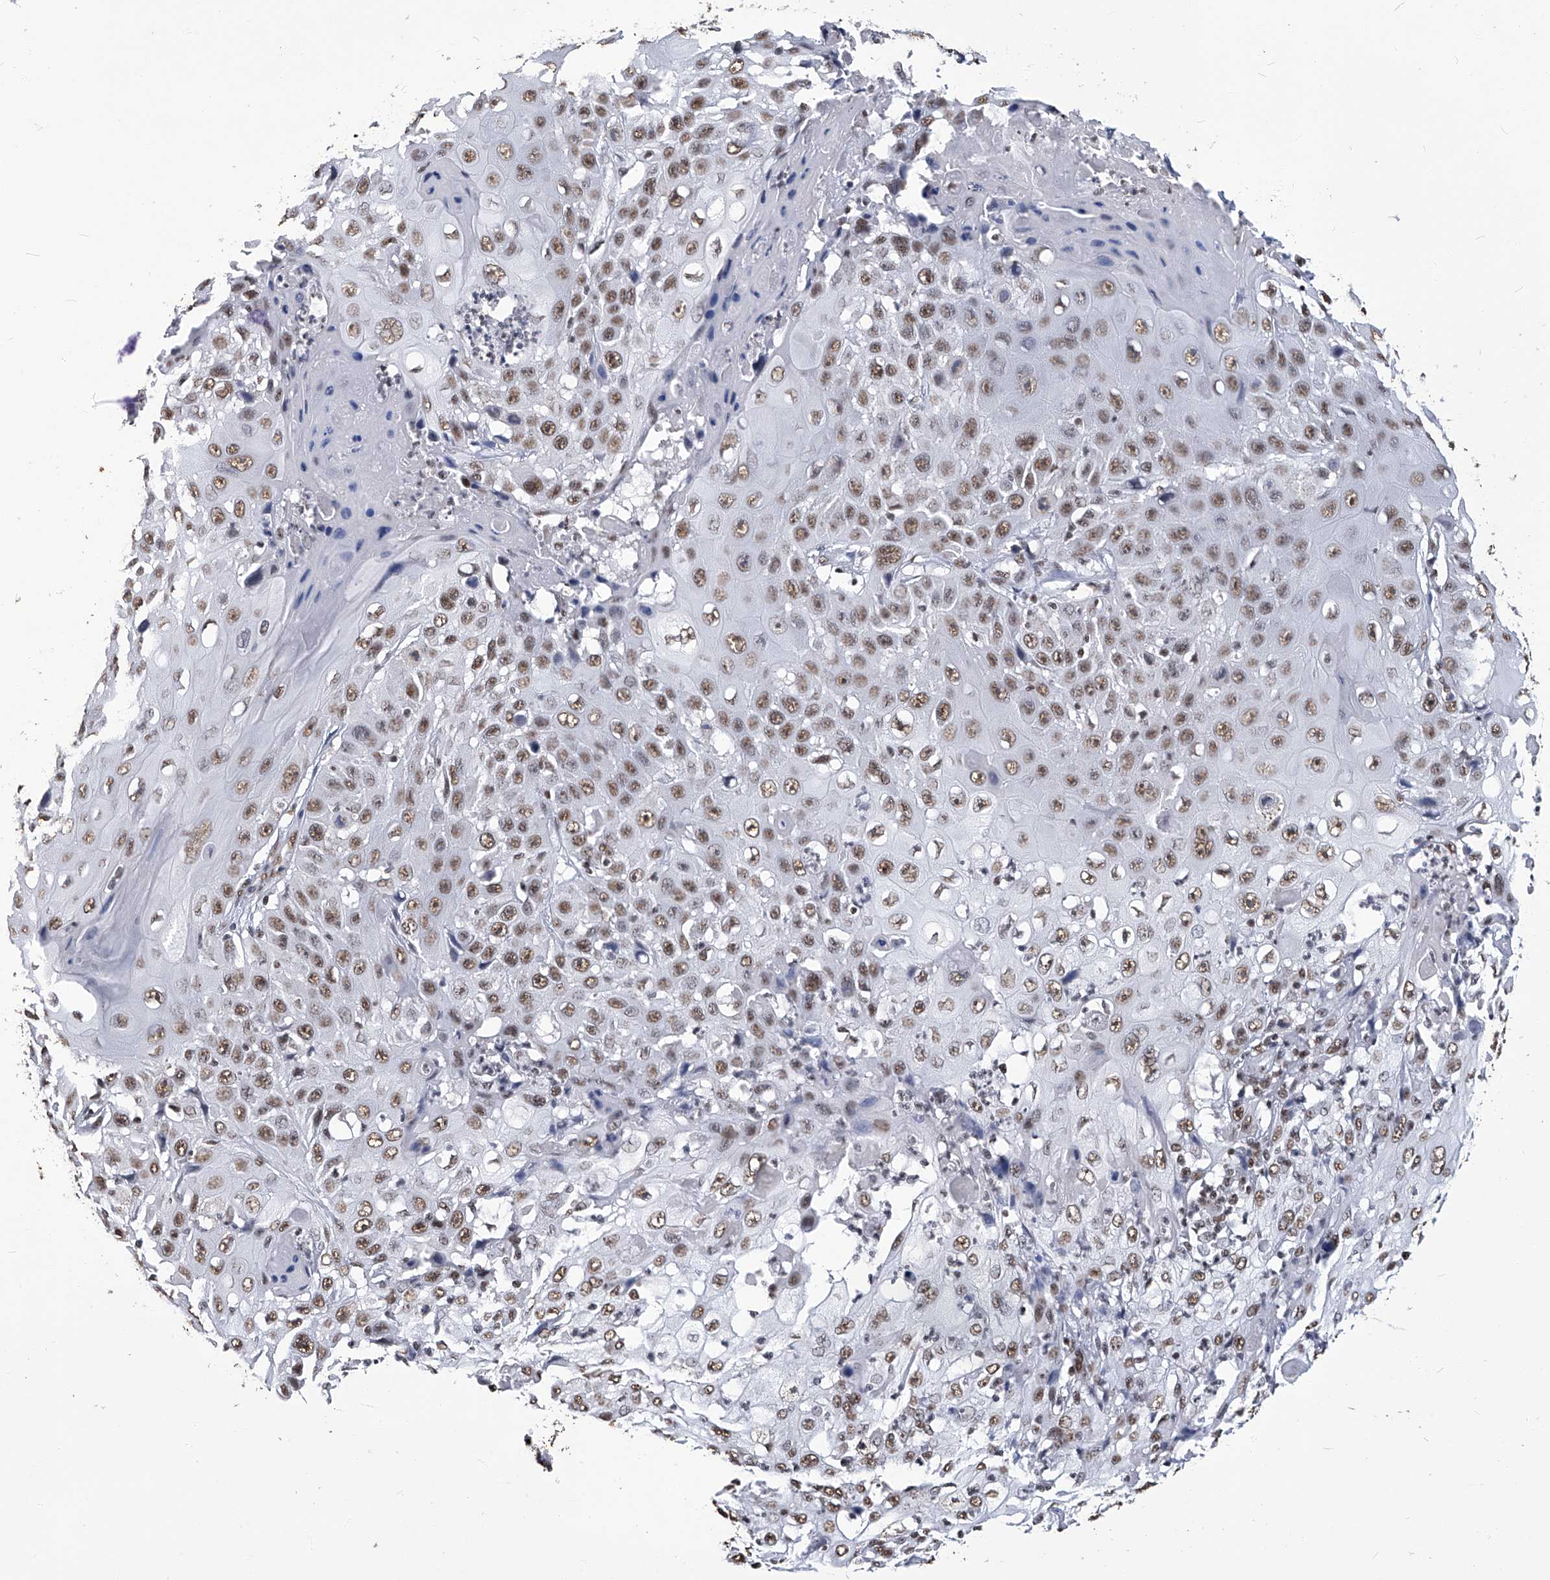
{"staining": {"intensity": "moderate", "quantity": ">75%", "location": "nuclear"}, "tissue": "cervical cancer", "cell_type": "Tumor cells", "image_type": "cancer", "snomed": [{"axis": "morphology", "description": "Squamous cell carcinoma, NOS"}, {"axis": "topography", "description": "Cervix"}], "caption": "Protein staining reveals moderate nuclear expression in approximately >75% of tumor cells in cervical cancer (squamous cell carcinoma).", "gene": "HBP1", "patient": {"sex": "female", "age": 39}}